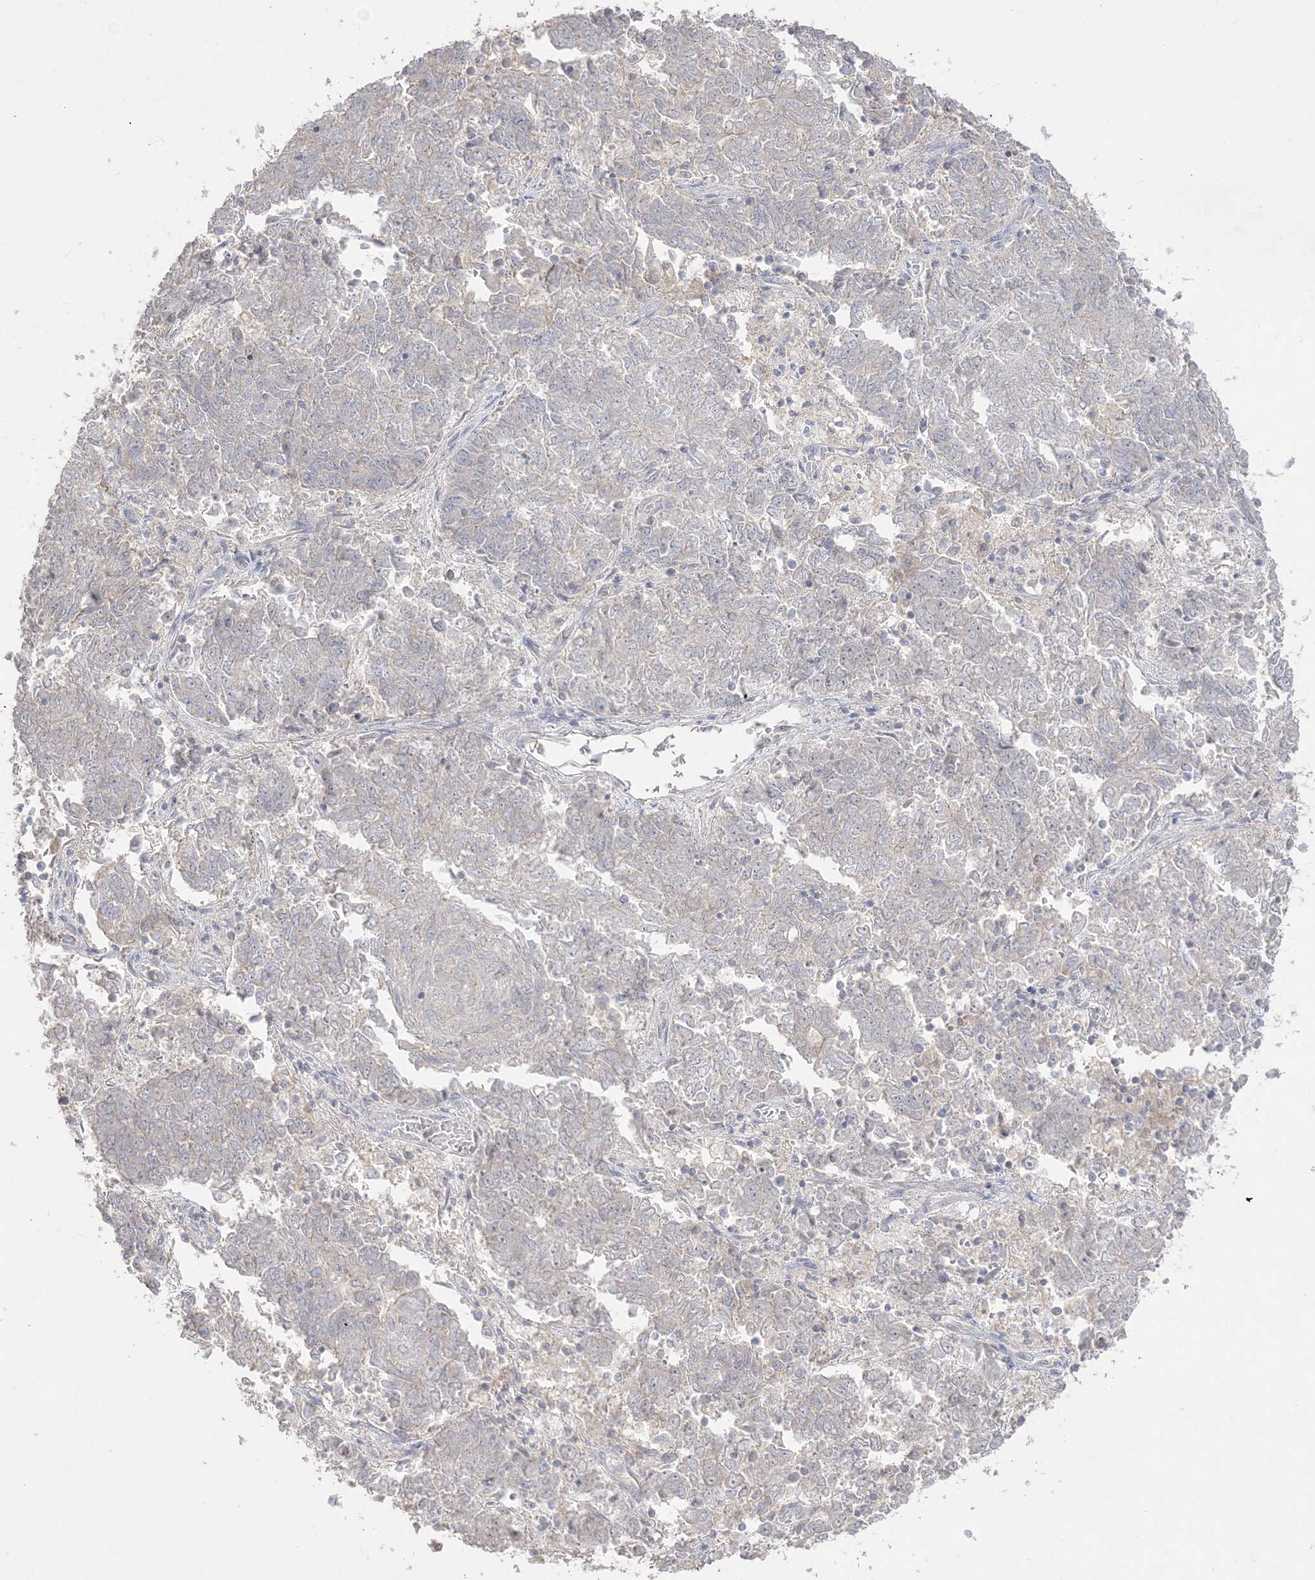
{"staining": {"intensity": "negative", "quantity": "none", "location": "none"}, "tissue": "endometrial cancer", "cell_type": "Tumor cells", "image_type": "cancer", "snomed": [{"axis": "morphology", "description": "Adenocarcinoma, NOS"}, {"axis": "topography", "description": "Endometrium"}], "caption": "Immunohistochemistry (IHC) photomicrograph of endometrial cancer stained for a protein (brown), which demonstrates no staining in tumor cells.", "gene": "SH3BP4", "patient": {"sex": "female", "age": 80}}